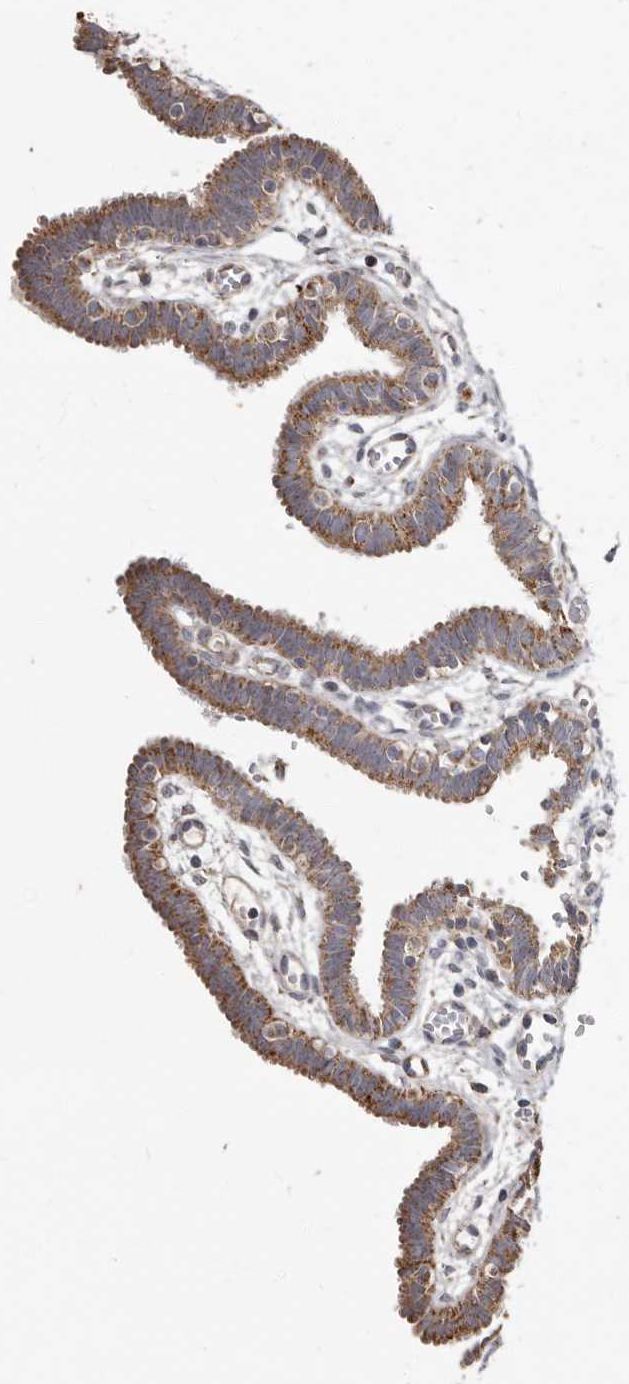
{"staining": {"intensity": "moderate", "quantity": ">75%", "location": "cytoplasmic/membranous"}, "tissue": "fallopian tube", "cell_type": "Glandular cells", "image_type": "normal", "snomed": [{"axis": "morphology", "description": "Normal tissue, NOS"}, {"axis": "topography", "description": "Fallopian tube"}, {"axis": "topography", "description": "Placenta"}], "caption": "High-magnification brightfield microscopy of benign fallopian tube stained with DAB (brown) and counterstained with hematoxylin (blue). glandular cells exhibit moderate cytoplasmic/membranous positivity is identified in approximately>75% of cells.", "gene": "KIF26B", "patient": {"sex": "female", "age": 32}}